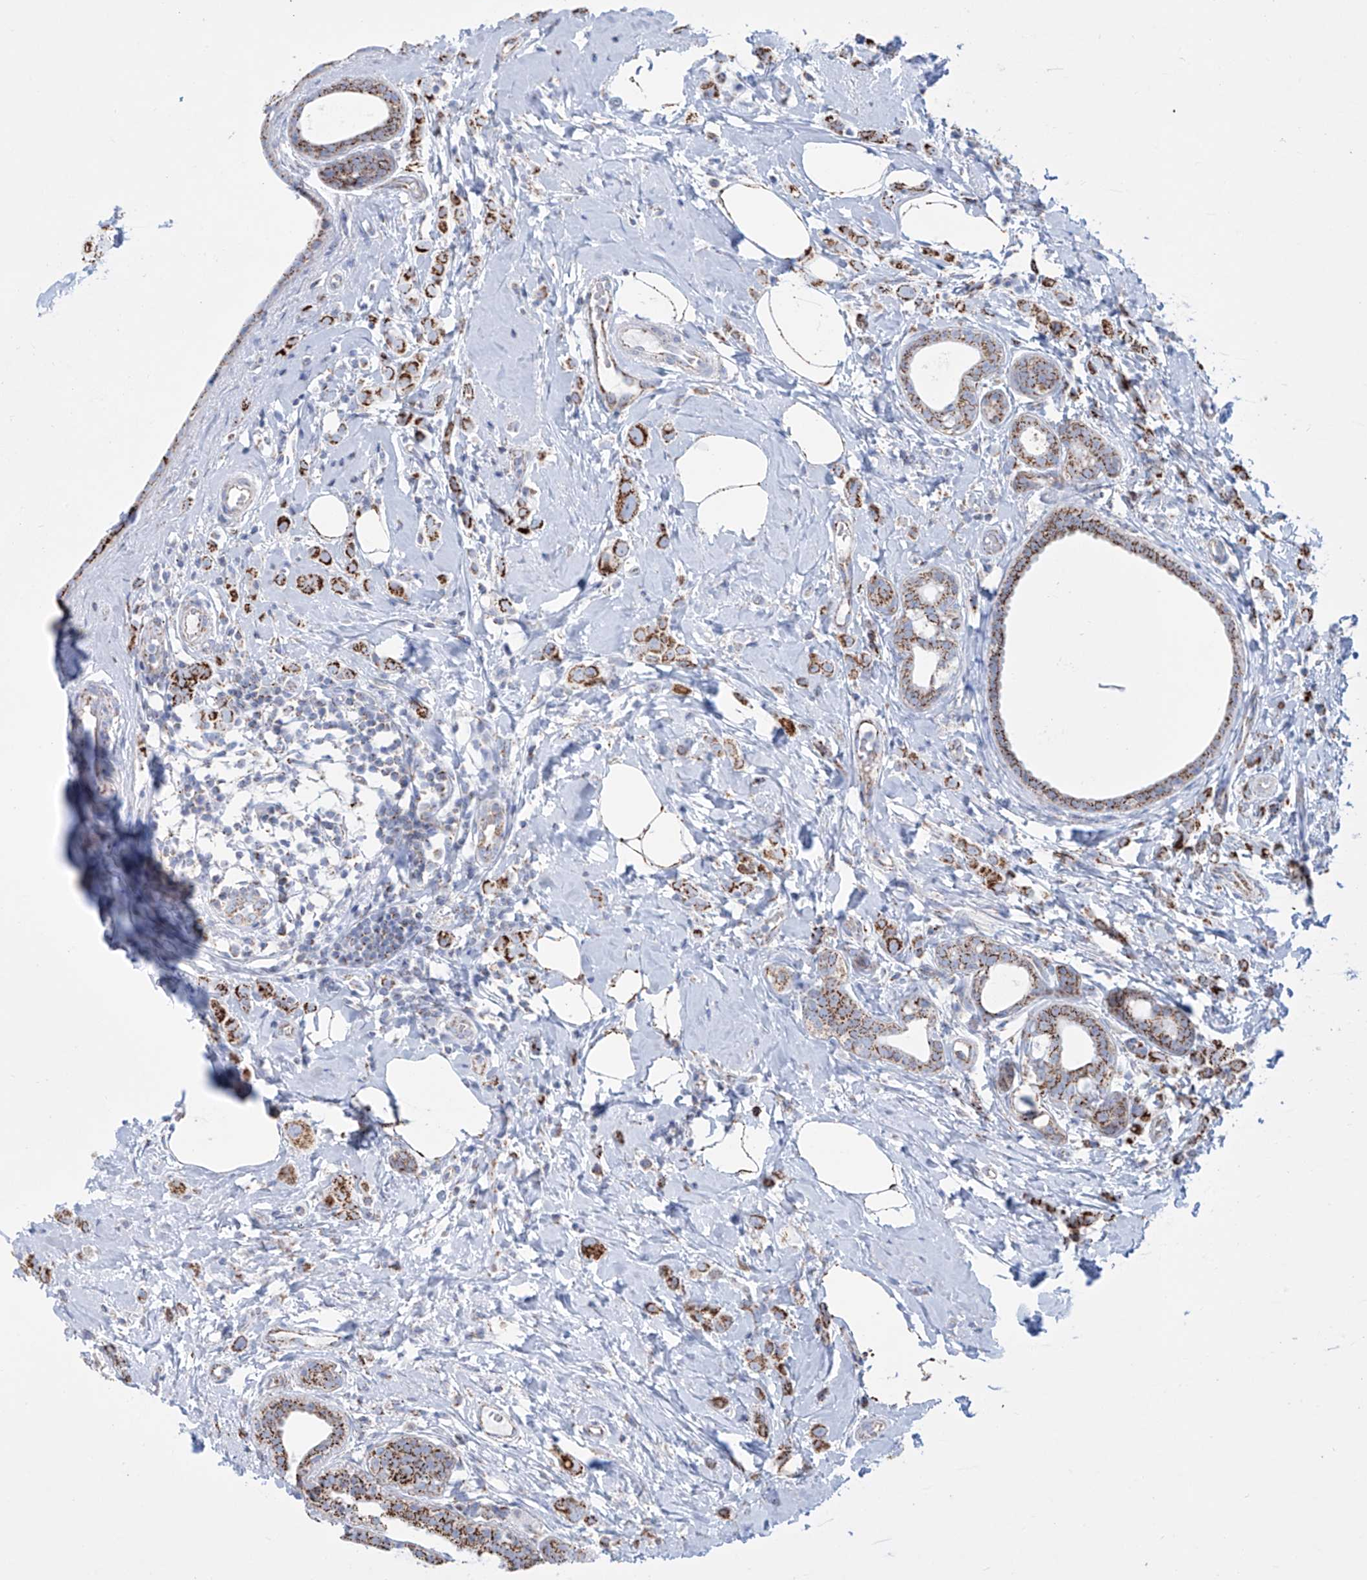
{"staining": {"intensity": "strong", "quantity": ">75%", "location": "cytoplasmic/membranous"}, "tissue": "breast cancer", "cell_type": "Tumor cells", "image_type": "cancer", "snomed": [{"axis": "morphology", "description": "Lobular carcinoma"}, {"axis": "topography", "description": "Breast"}], "caption": "Breast cancer tissue displays strong cytoplasmic/membranous positivity in approximately >75% of tumor cells, visualized by immunohistochemistry. The protein is stained brown, and the nuclei are stained in blue (DAB IHC with brightfield microscopy, high magnification).", "gene": "ALDH6A1", "patient": {"sex": "female", "age": 47}}